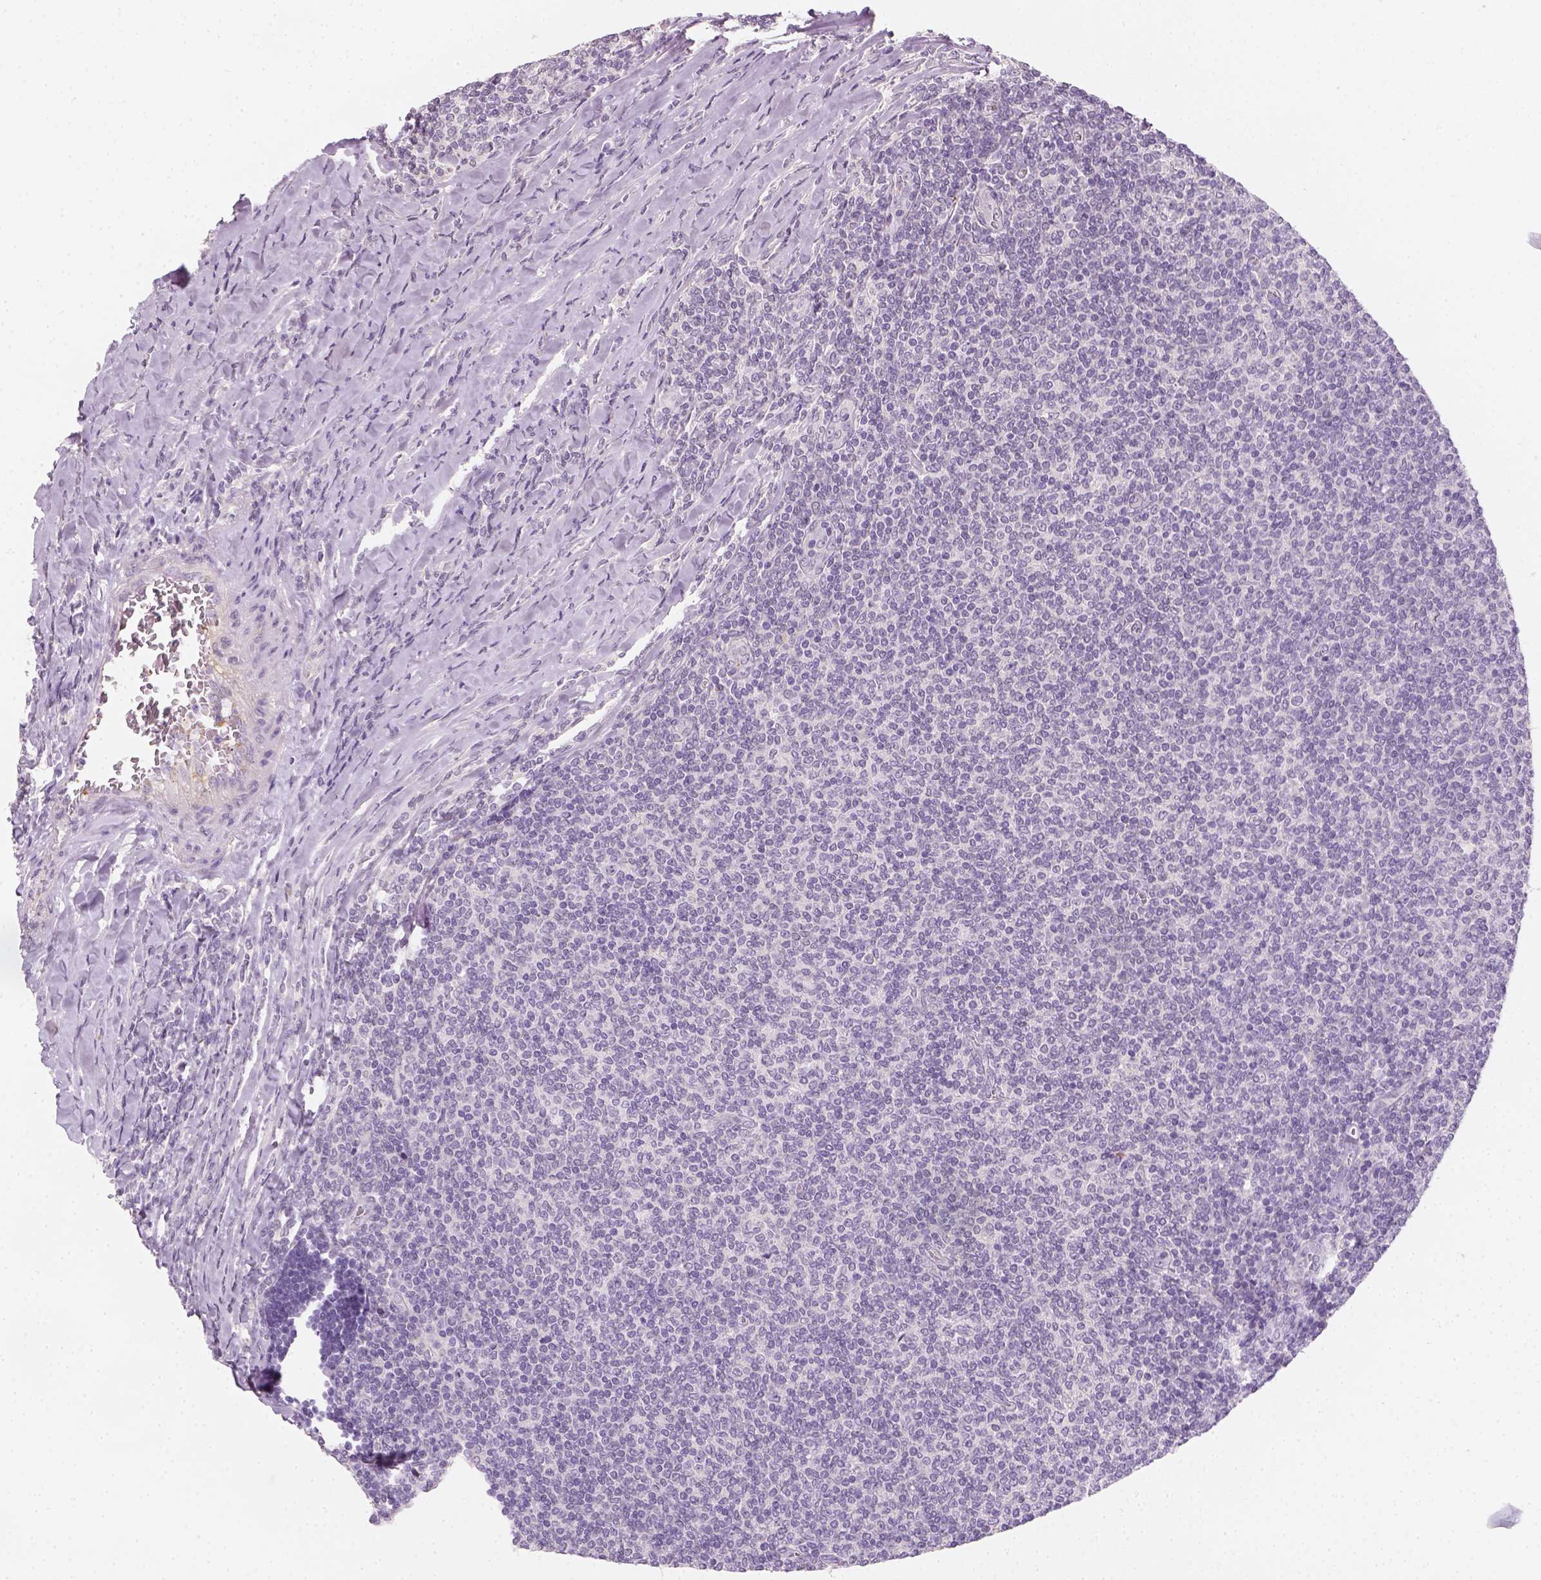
{"staining": {"intensity": "negative", "quantity": "none", "location": "none"}, "tissue": "lymphoma", "cell_type": "Tumor cells", "image_type": "cancer", "snomed": [{"axis": "morphology", "description": "Malignant lymphoma, non-Hodgkin's type, Low grade"}, {"axis": "topography", "description": "Lymph node"}], "caption": "Immunohistochemical staining of lymphoma exhibits no significant positivity in tumor cells. Brightfield microscopy of IHC stained with DAB (3,3'-diaminobenzidine) (brown) and hematoxylin (blue), captured at high magnification.", "gene": "FAM163B", "patient": {"sex": "male", "age": 52}}